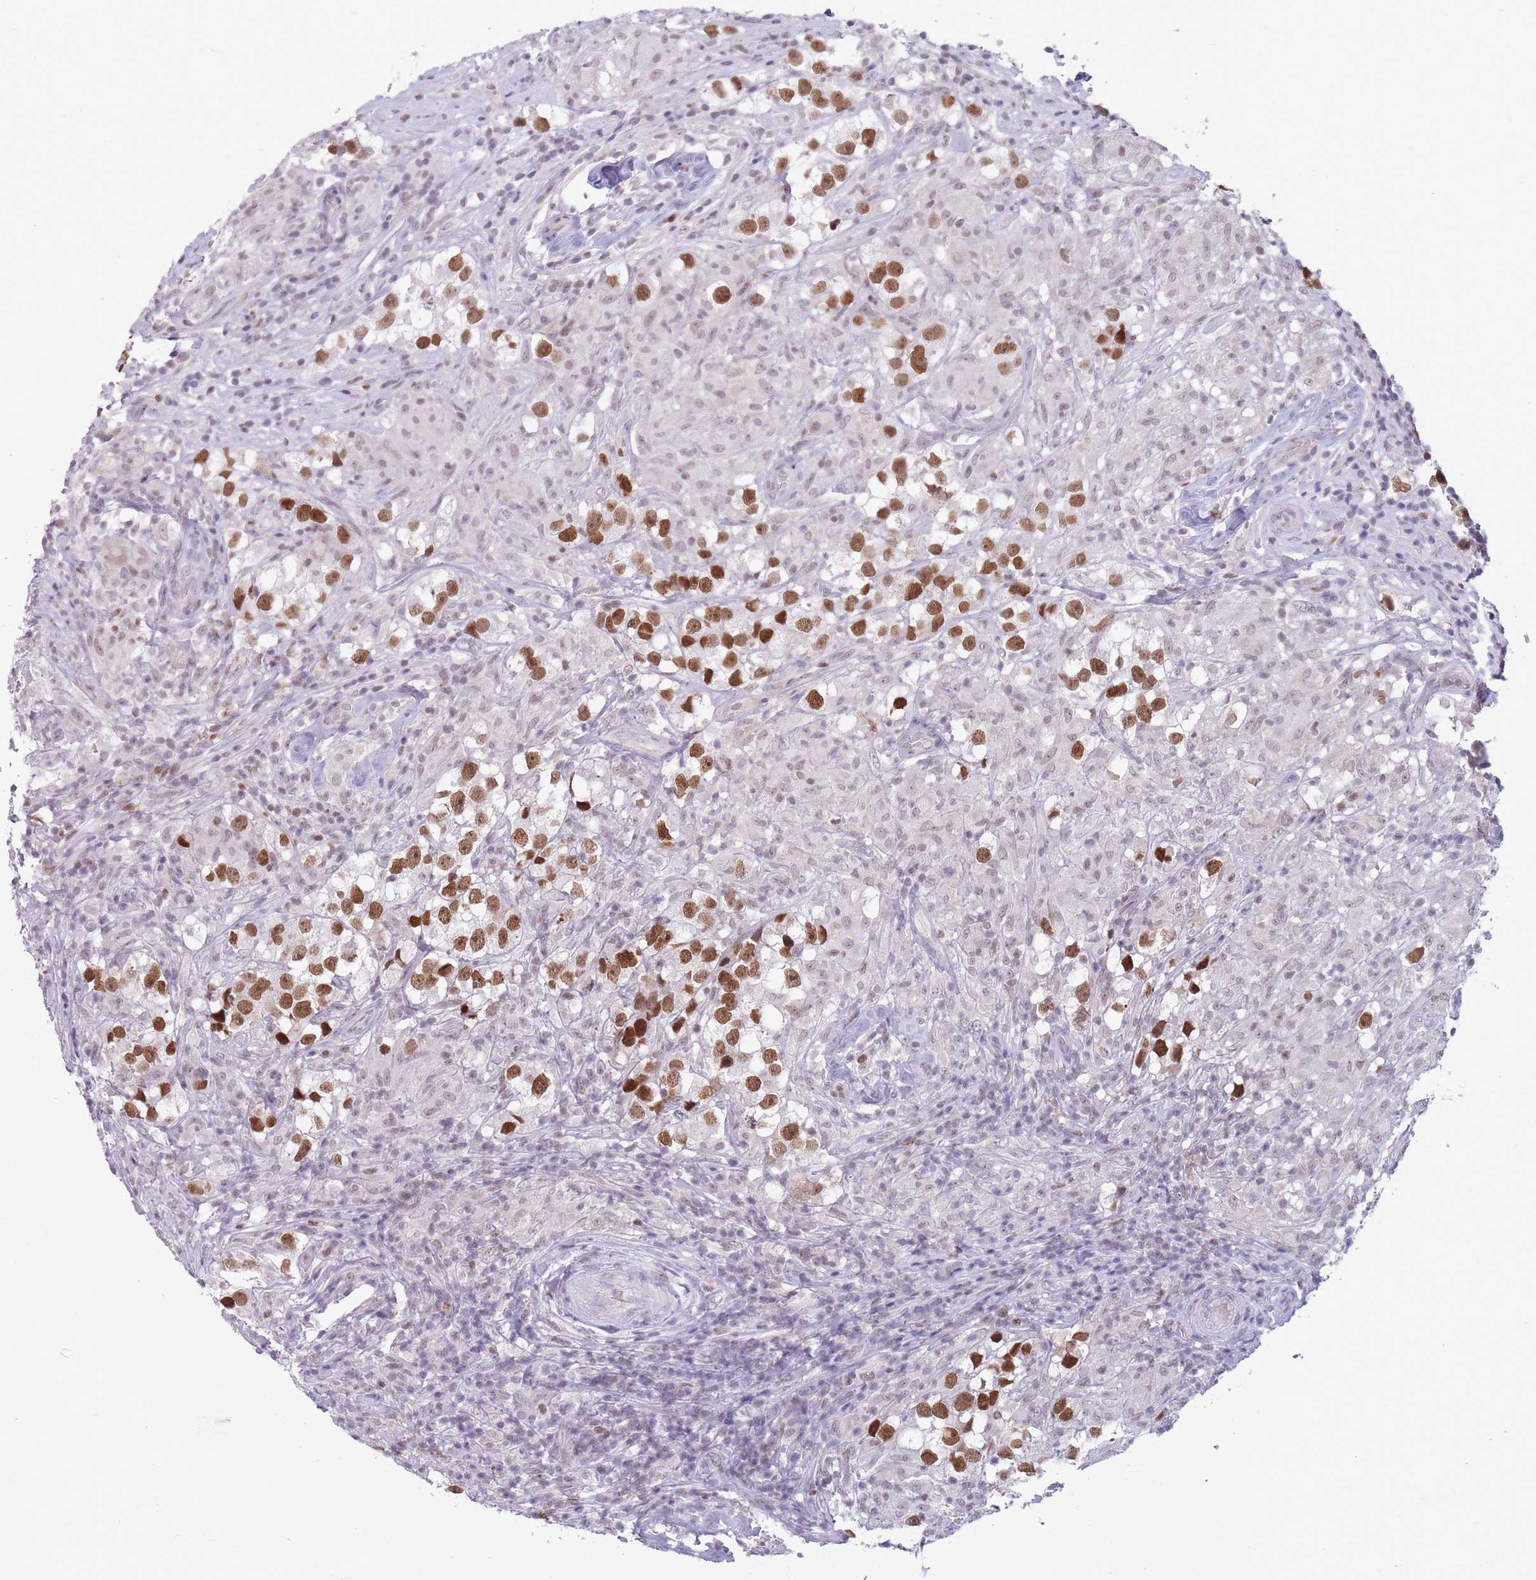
{"staining": {"intensity": "moderate", "quantity": ">75%", "location": "nuclear"}, "tissue": "testis cancer", "cell_type": "Tumor cells", "image_type": "cancer", "snomed": [{"axis": "morphology", "description": "Seminoma, NOS"}, {"axis": "topography", "description": "Testis"}], "caption": "Seminoma (testis) stained with a protein marker demonstrates moderate staining in tumor cells.", "gene": "ARID3B", "patient": {"sex": "male", "age": 46}}